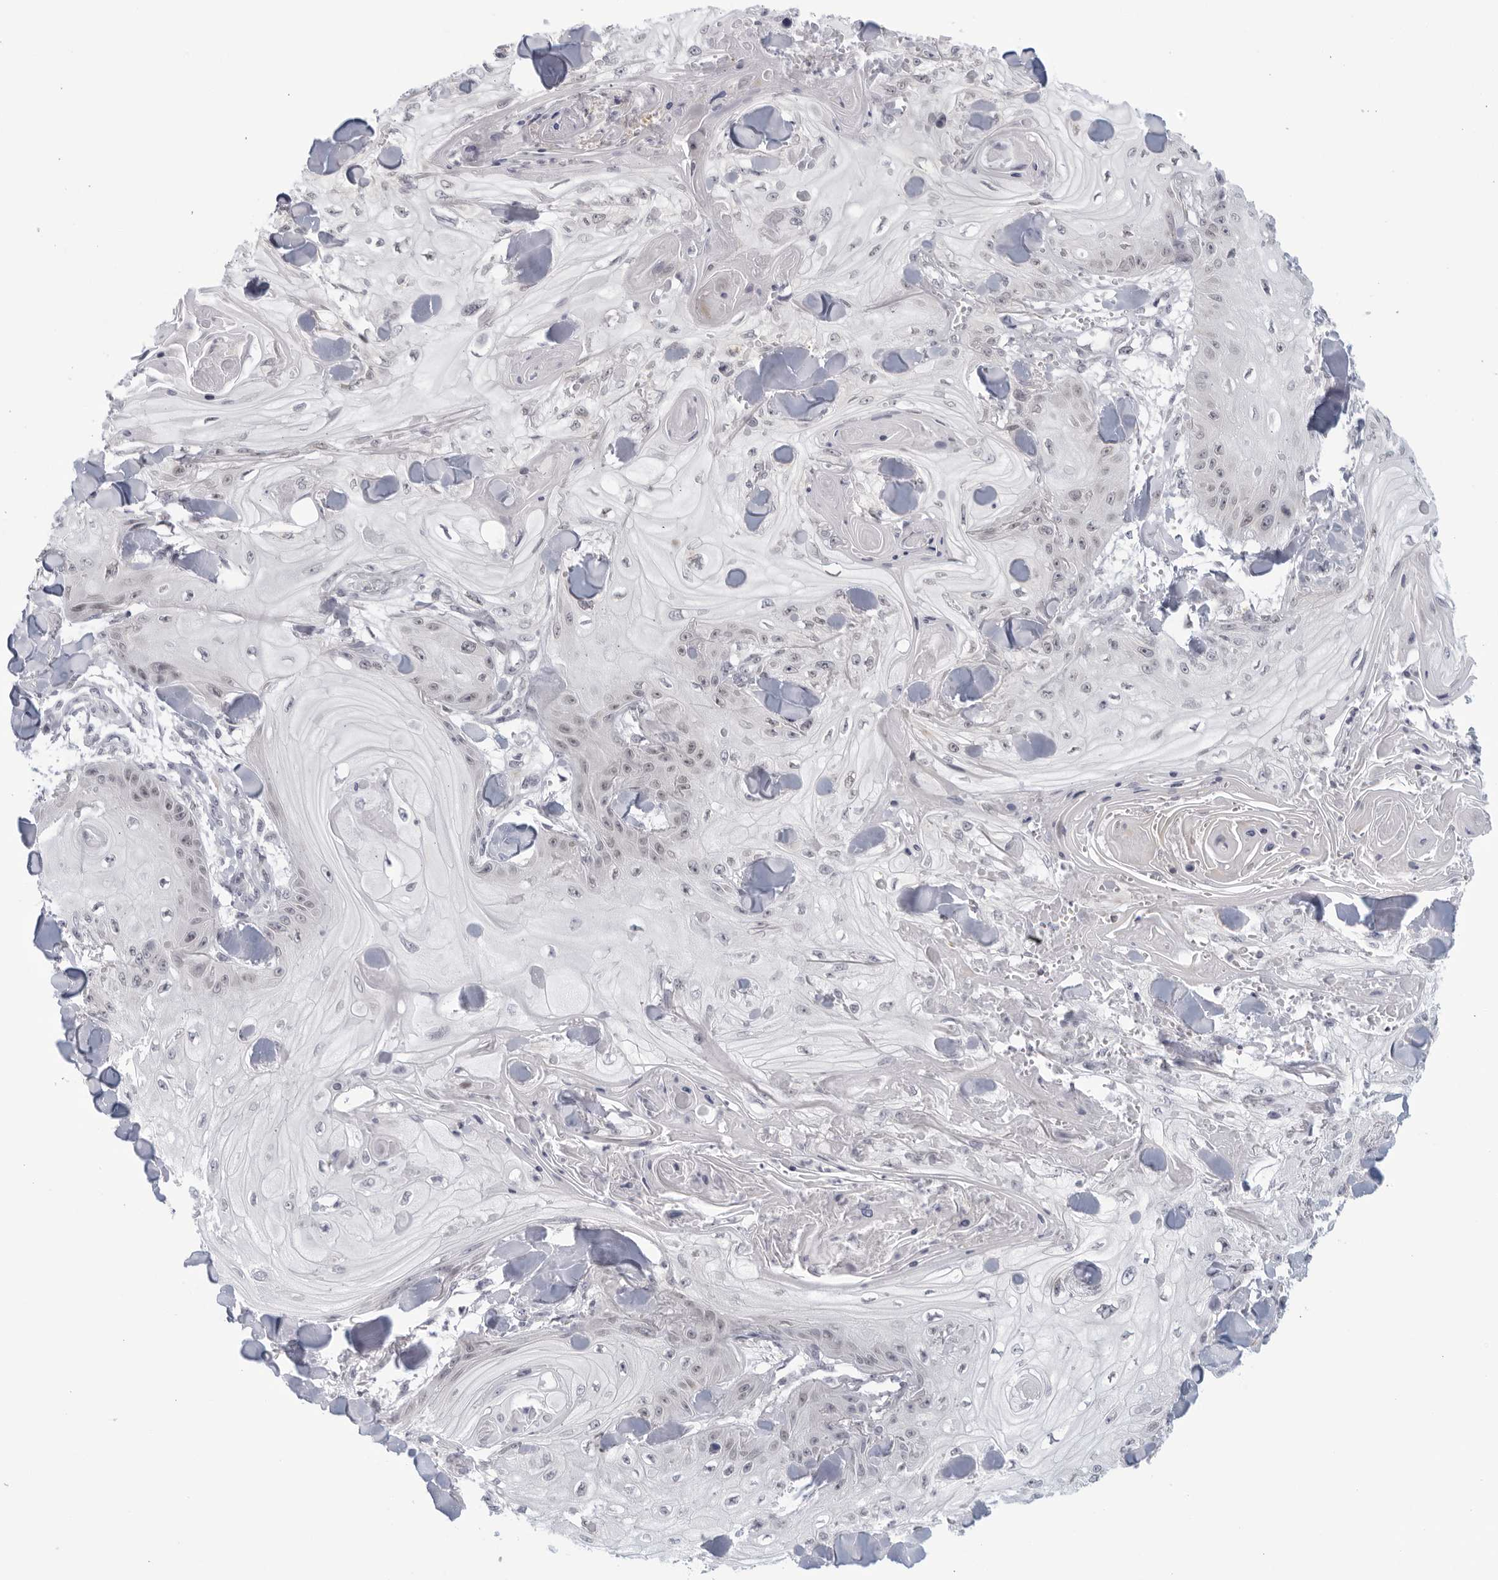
{"staining": {"intensity": "negative", "quantity": "none", "location": "none"}, "tissue": "skin cancer", "cell_type": "Tumor cells", "image_type": "cancer", "snomed": [{"axis": "morphology", "description": "Squamous cell carcinoma, NOS"}, {"axis": "topography", "description": "Skin"}], "caption": "A micrograph of skin squamous cell carcinoma stained for a protein exhibits no brown staining in tumor cells.", "gene": "WDTC1", "patient": {"sex": "male", "age": 74}}